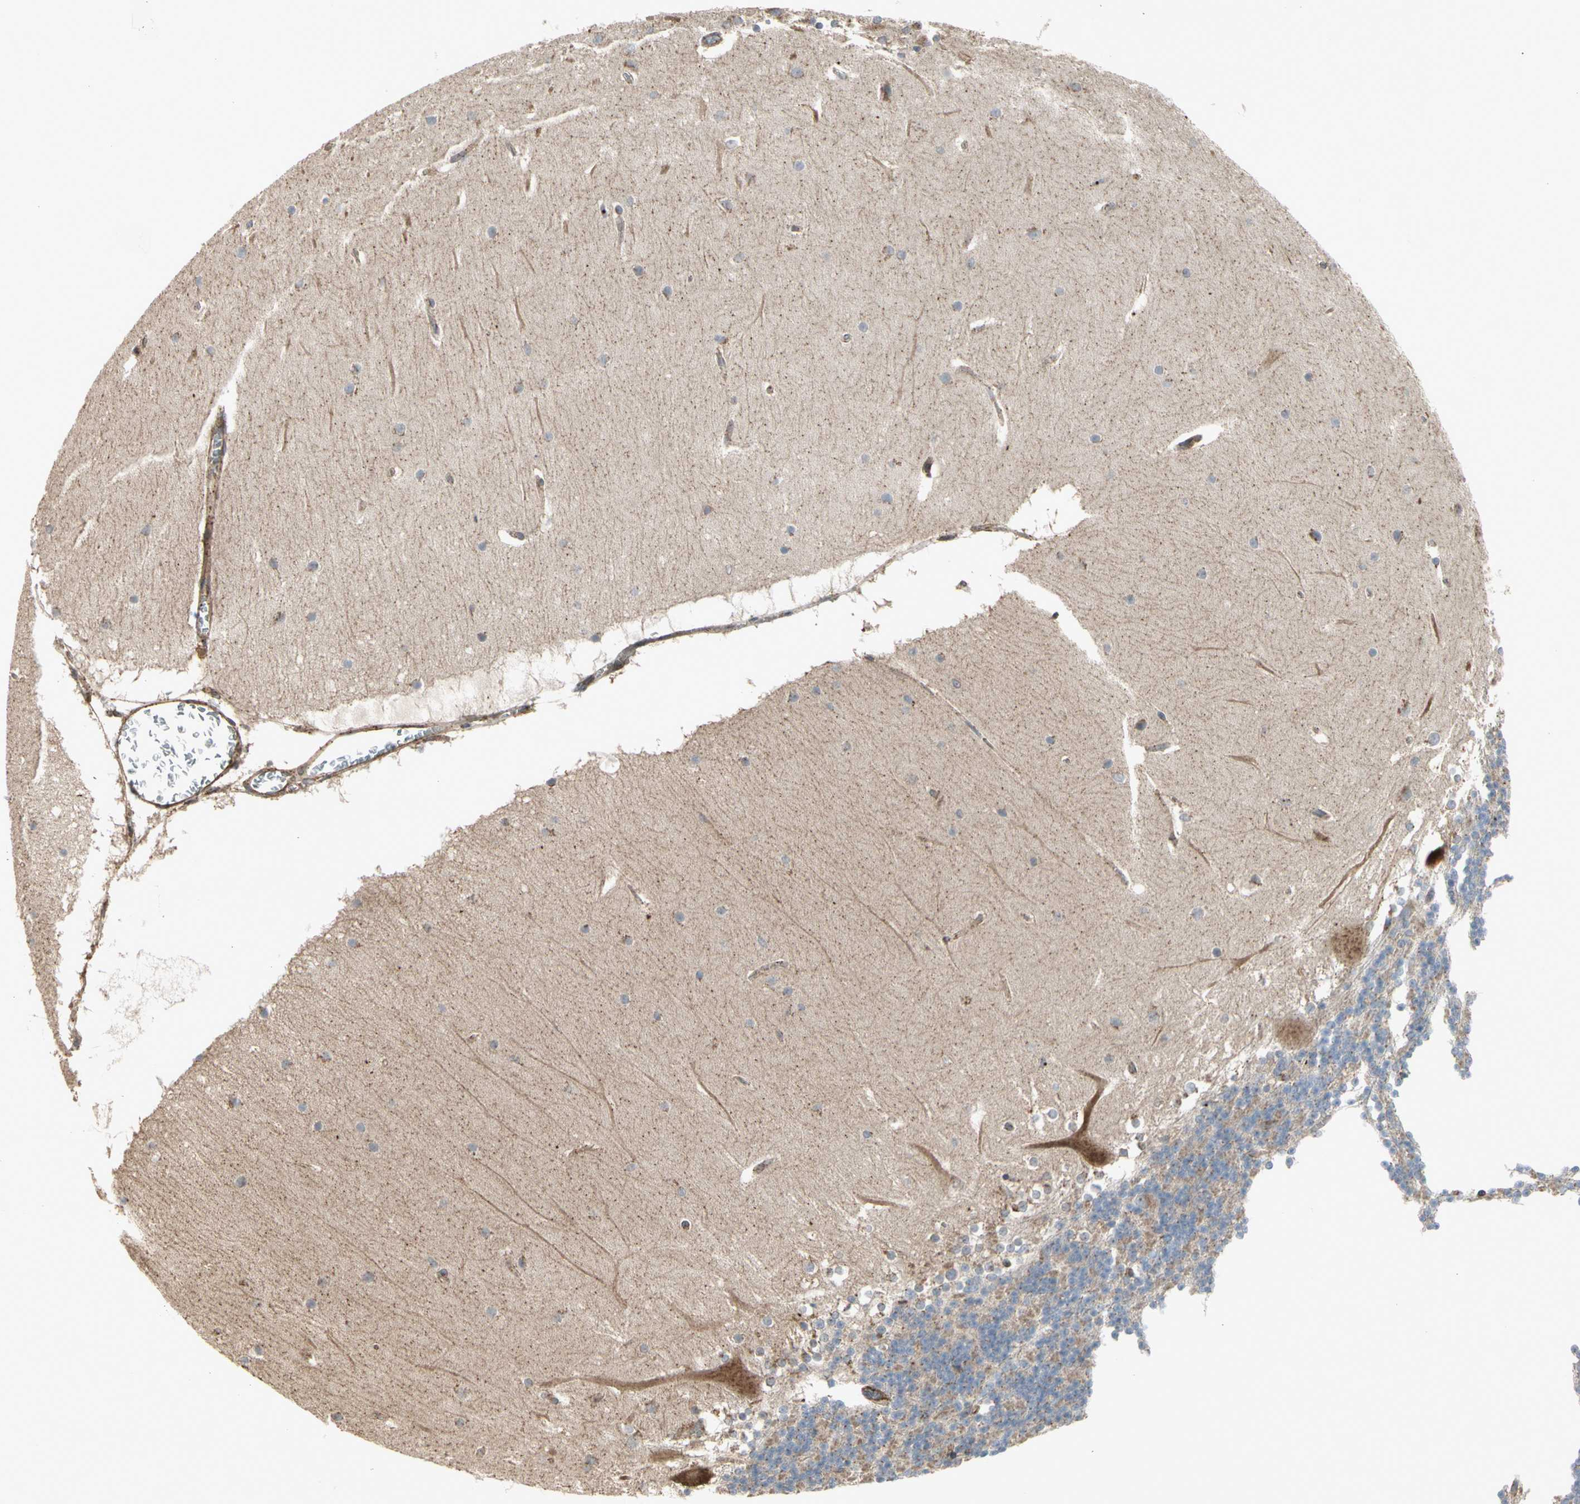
{"staining": {"intensity": "weak", "quantity": "25%-75%", "location": "cytoplasmic/membranous"}, "tissue": "cerebellum", "cell_type": "Cells in granular layer", "image_type": "normal", "snomed": [{"axis": "morphology", "description": "Normal tissue, NOS"}, {"axis": "topography", "description": "Cerebellum"}], "caption": "Immunohistochemistry (IHC) staining of benign cerebellum, which shows low levels of weak cytoplasmic/membranous staining in about 25%-75% of cells in granular layer indicating weak cytoplasmic/membranous protein positivity. The staining was performed using DAB (brown) for protein detection and nuclei were counterstained in hematoxylin (blue).", "gene": "SLC39A9", "patient": {"sex": "female", "age": 19}}